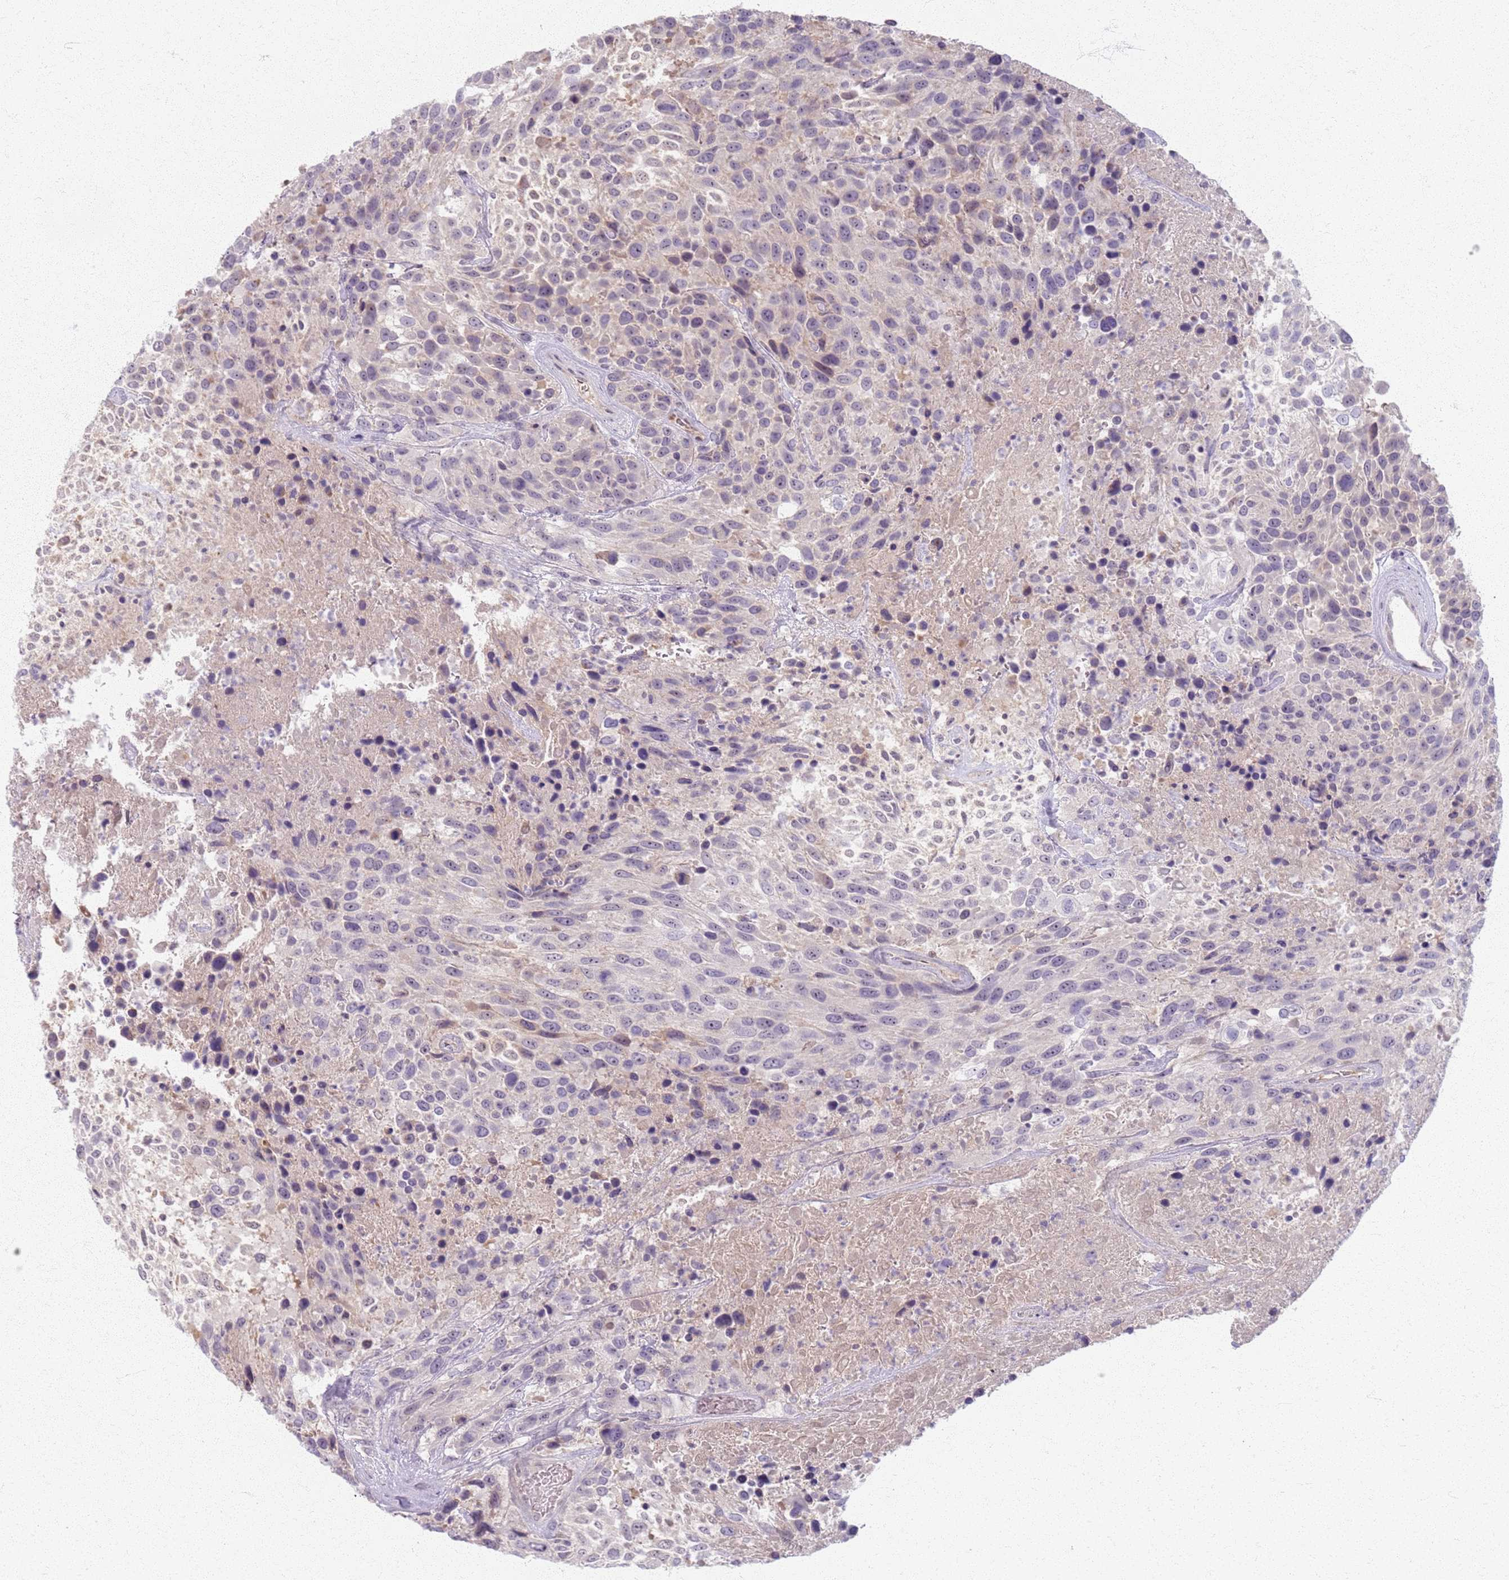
{"staining": {"intensity": "negative", "quantity": "none", "location": "none"}, "tissue": "urothelial cancer", "cell_type": "Tumor cells", "image_type": "cancer", "snomed": [{"axis": "morphology", "description": "Urothelial carcinoma, High grade"}, {"axis": "topography", "description": "Urinary bladder"}], "caption": "DAB (3,3'-diaminobenzidine) immunohistochemical staining of urothelial cancer reveals no significant positivity in tumor cells.", "gene": "CRIPT", "patient": {"sex": "female", "age": 70}}